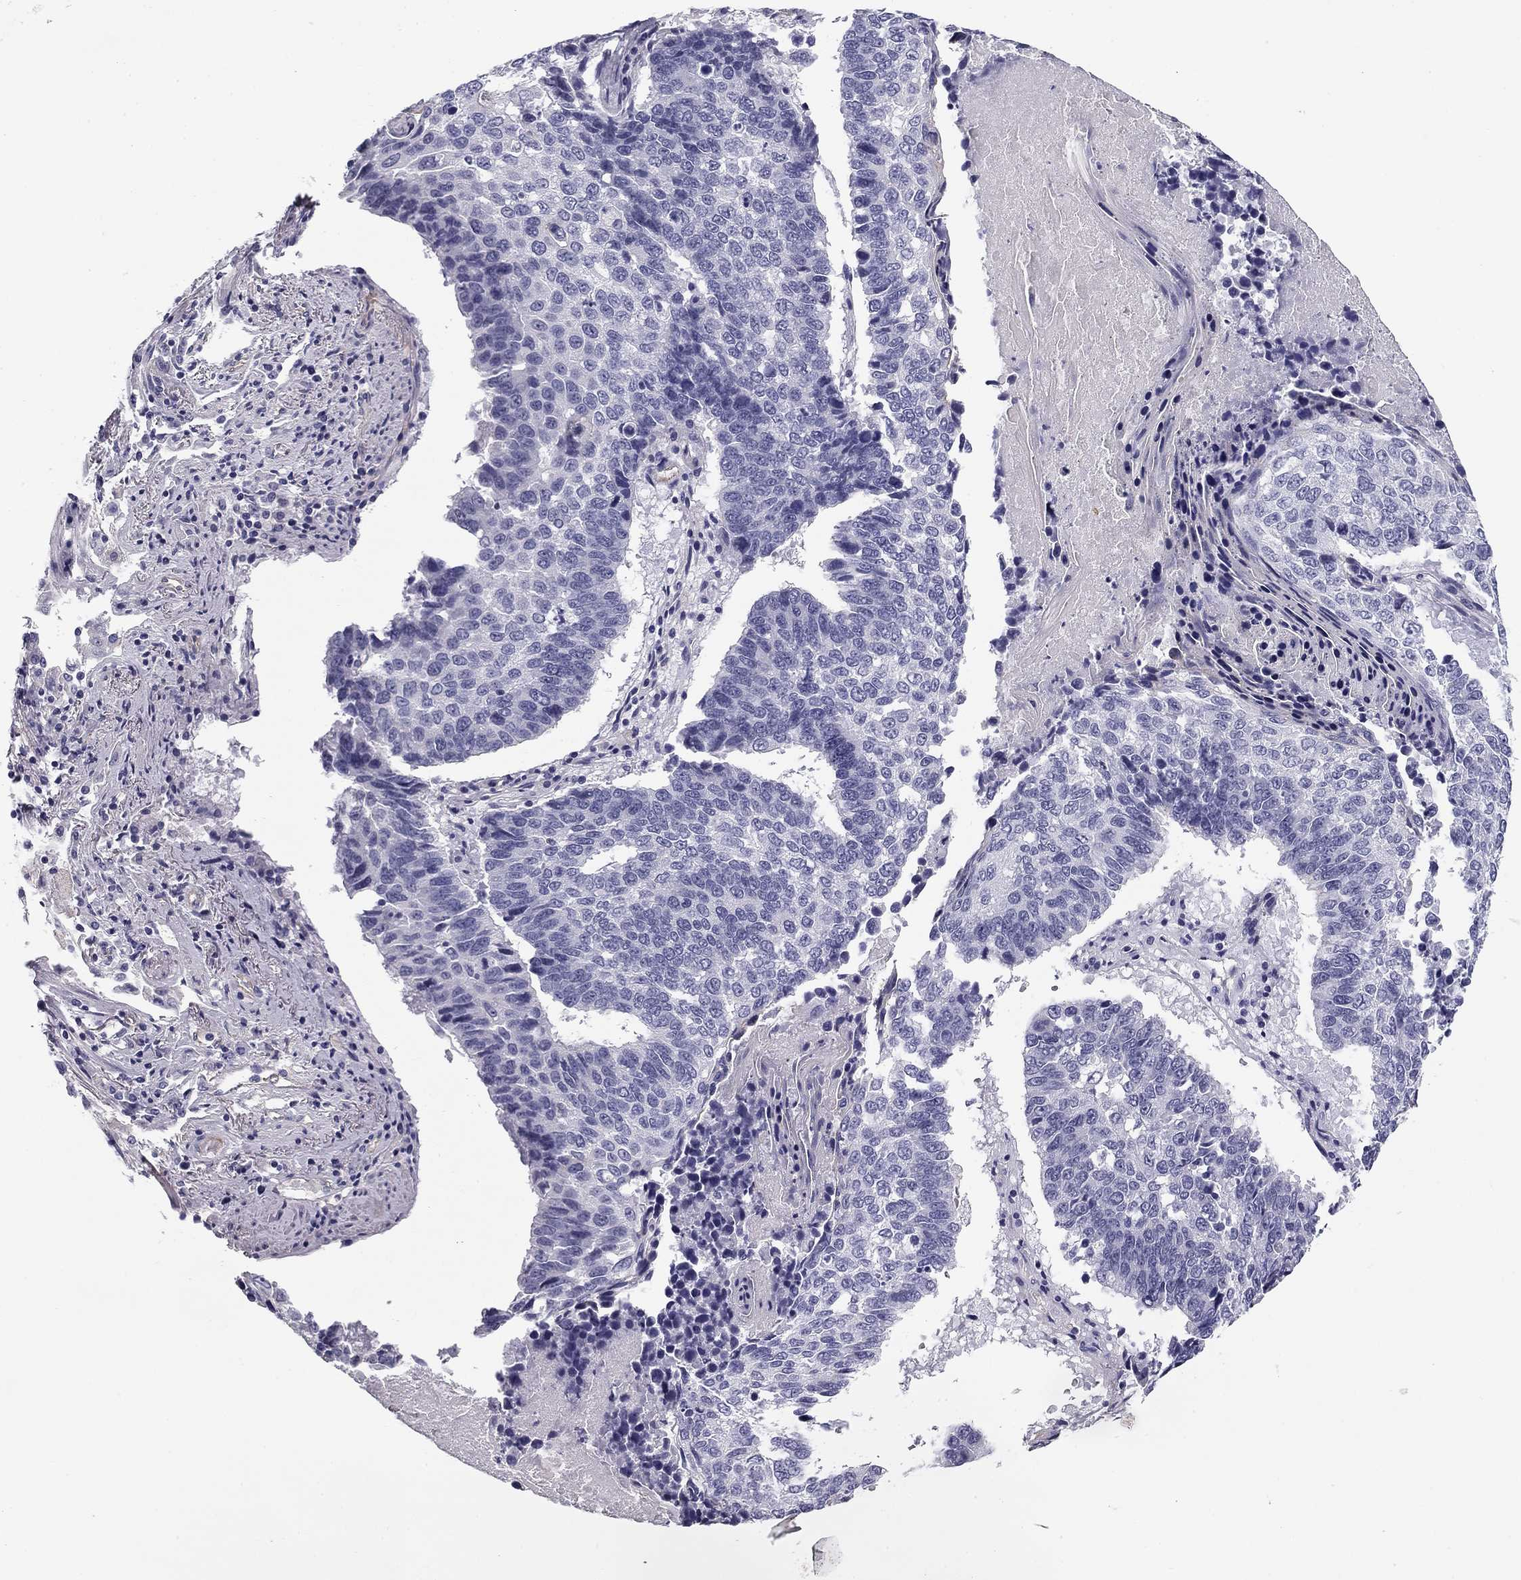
{"staining": {"intensity": "negative", "quantity": "none", "location": "none"}, "tissue": "lung cancer", "cell_type": "Tumor cells", "image_type": "cancer", "snomed": [{"axis": "morphology", "description": "Squamous cell carcinoma, NOS"}, {"axis": "topography", "description": "Lung"}], "caption": "Lung cancer was stained to show a protein in brown. There is no significant staining in tumor cells.", "gene": "FLNC", "patient": {"sex": "male", "age": 73}}